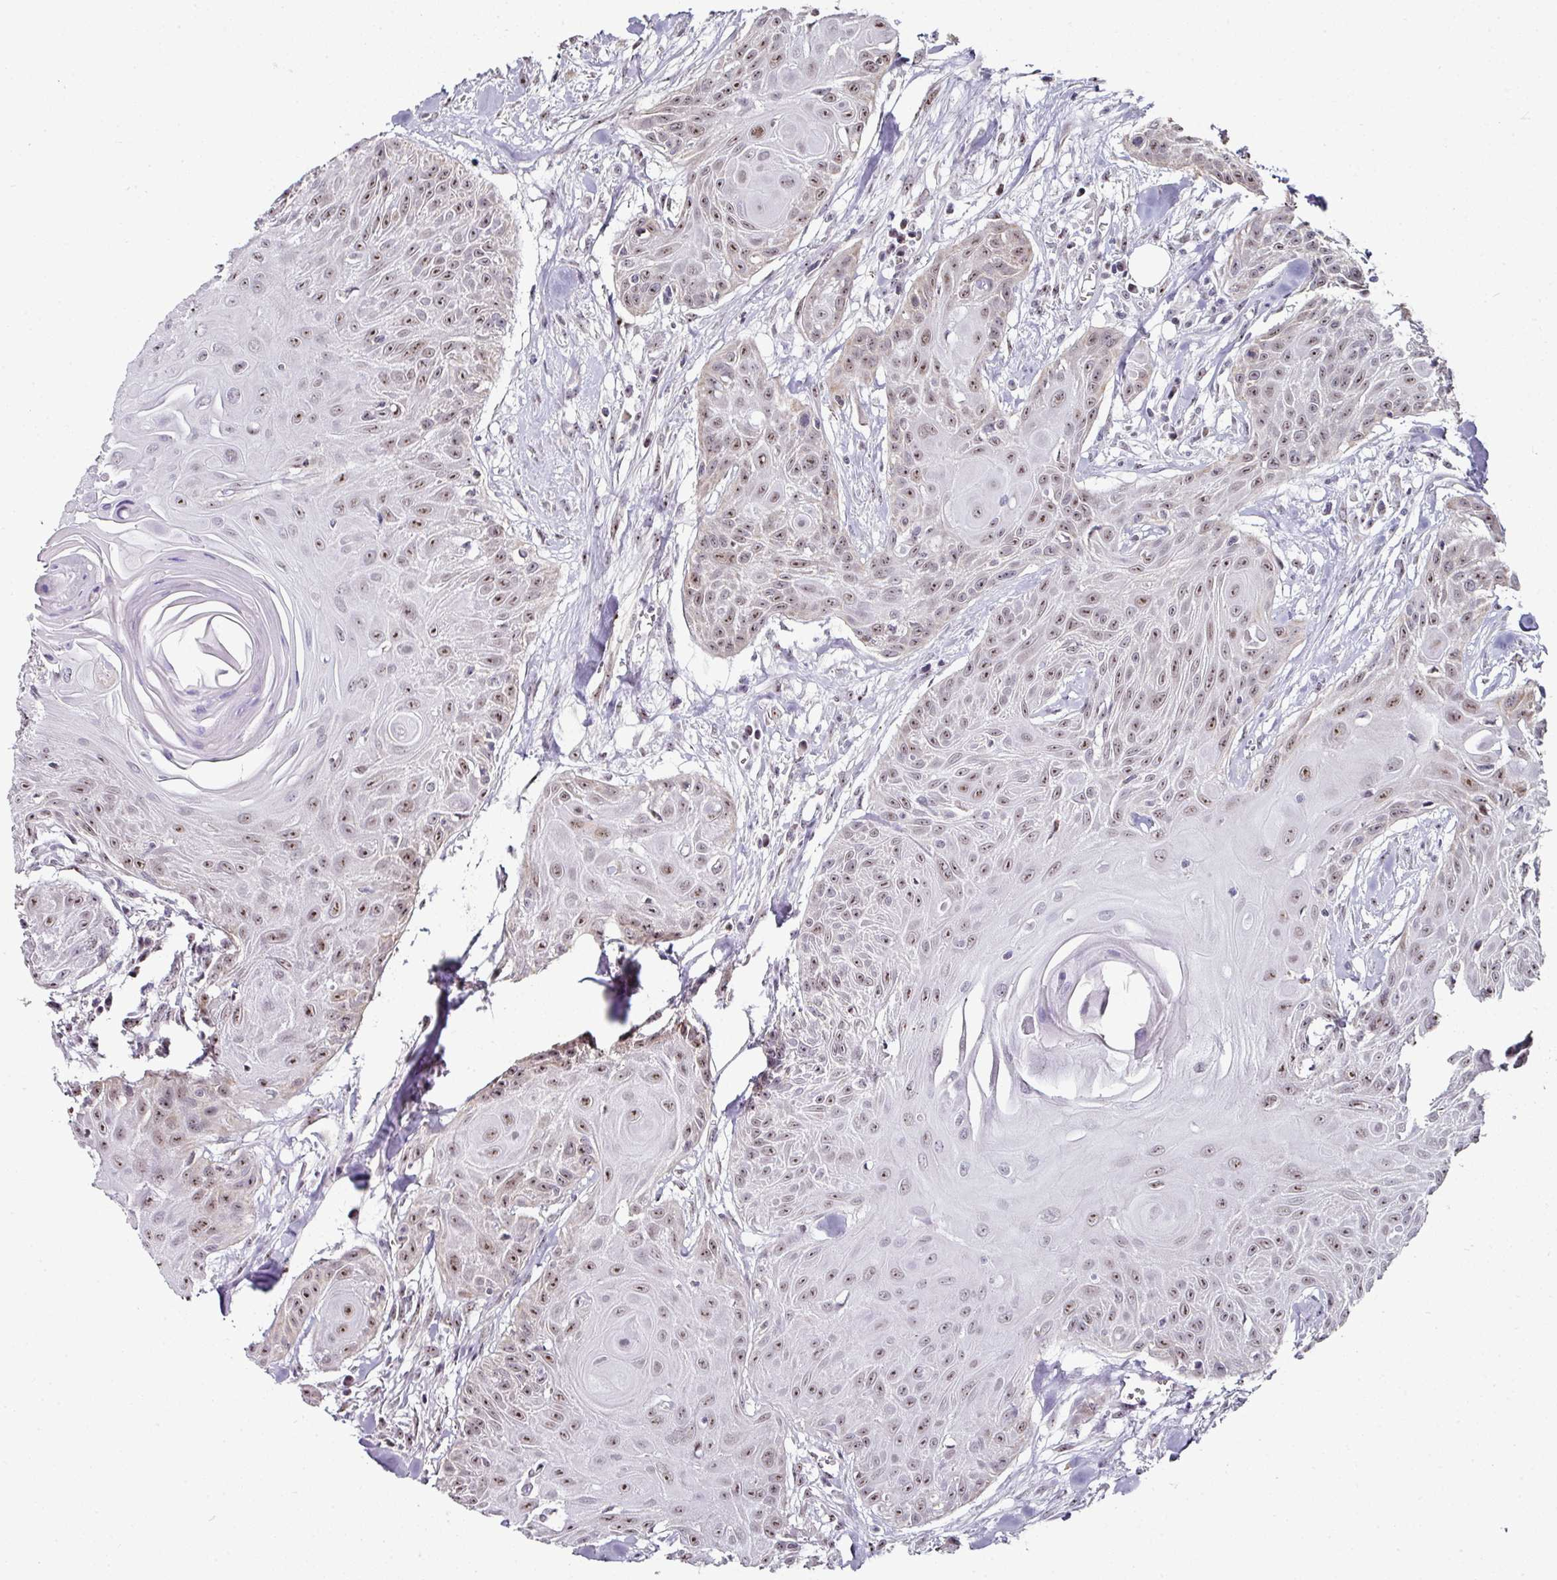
{"staining": {"intensity": "moderate", "quantity": ">75%", "location": "nuclear"}, "tissue": "head and neck cancer", "cell_type": "Tumor cells", "image_type": "cancer", "snomed": [{"axis": "morphology", "description": "Squamous cell carcinoma, NOS"}, {"axis": "topography", "description": "Lymph node"}, {"axis": "topography", "description": "Salivary gland"}, {"axis": "topography", "description": "Head-Neck"}], "caption": "Brown immunohistochemical staining in human head and neck cancer (squamous cell carcinoma) reveals moderate nuclear expression in approximately >75% of tumor cells.", "gene": "NACC2", "patient": {"sex": "female", "age": 74}}